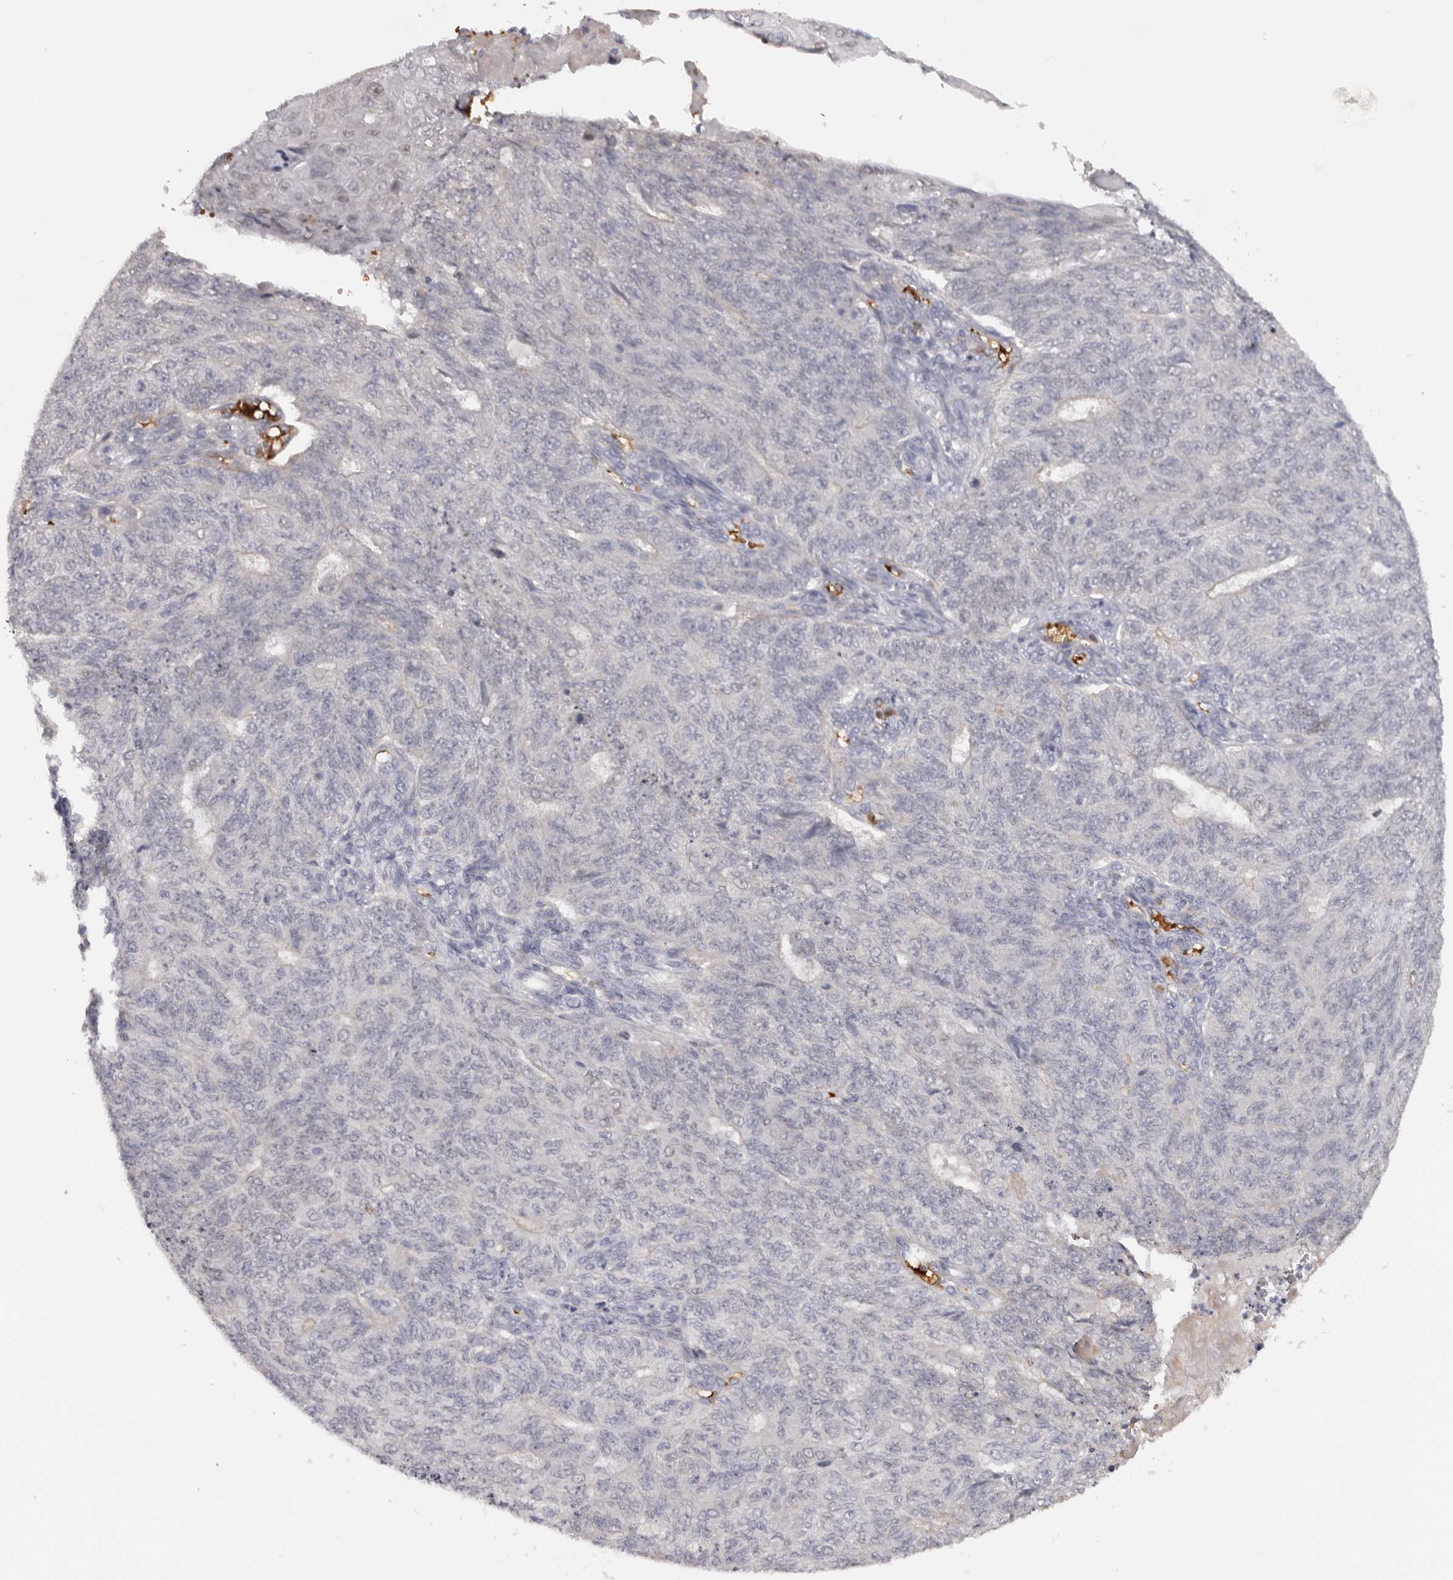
{"staining": {"intensity": "negative", "quantity": "none", "location": "none"}, "tissue": "endometrial cancer", "cell_type": "Tumor cells", "image_type": "cancer", "snomed": [{"axis": "morphology", "description": "Adenocarcinoma, NOS"}, {"axis": "topography", "description": "Endometrium"}], "caption": "High power microscopy micrograph of an immunohistochemistry (IHC) image of endometrial adenocarcinoma, revealing no significant positivity in tumor cells.", "gene": "TNR", "patient": {"sex": "female", "age": 32}}